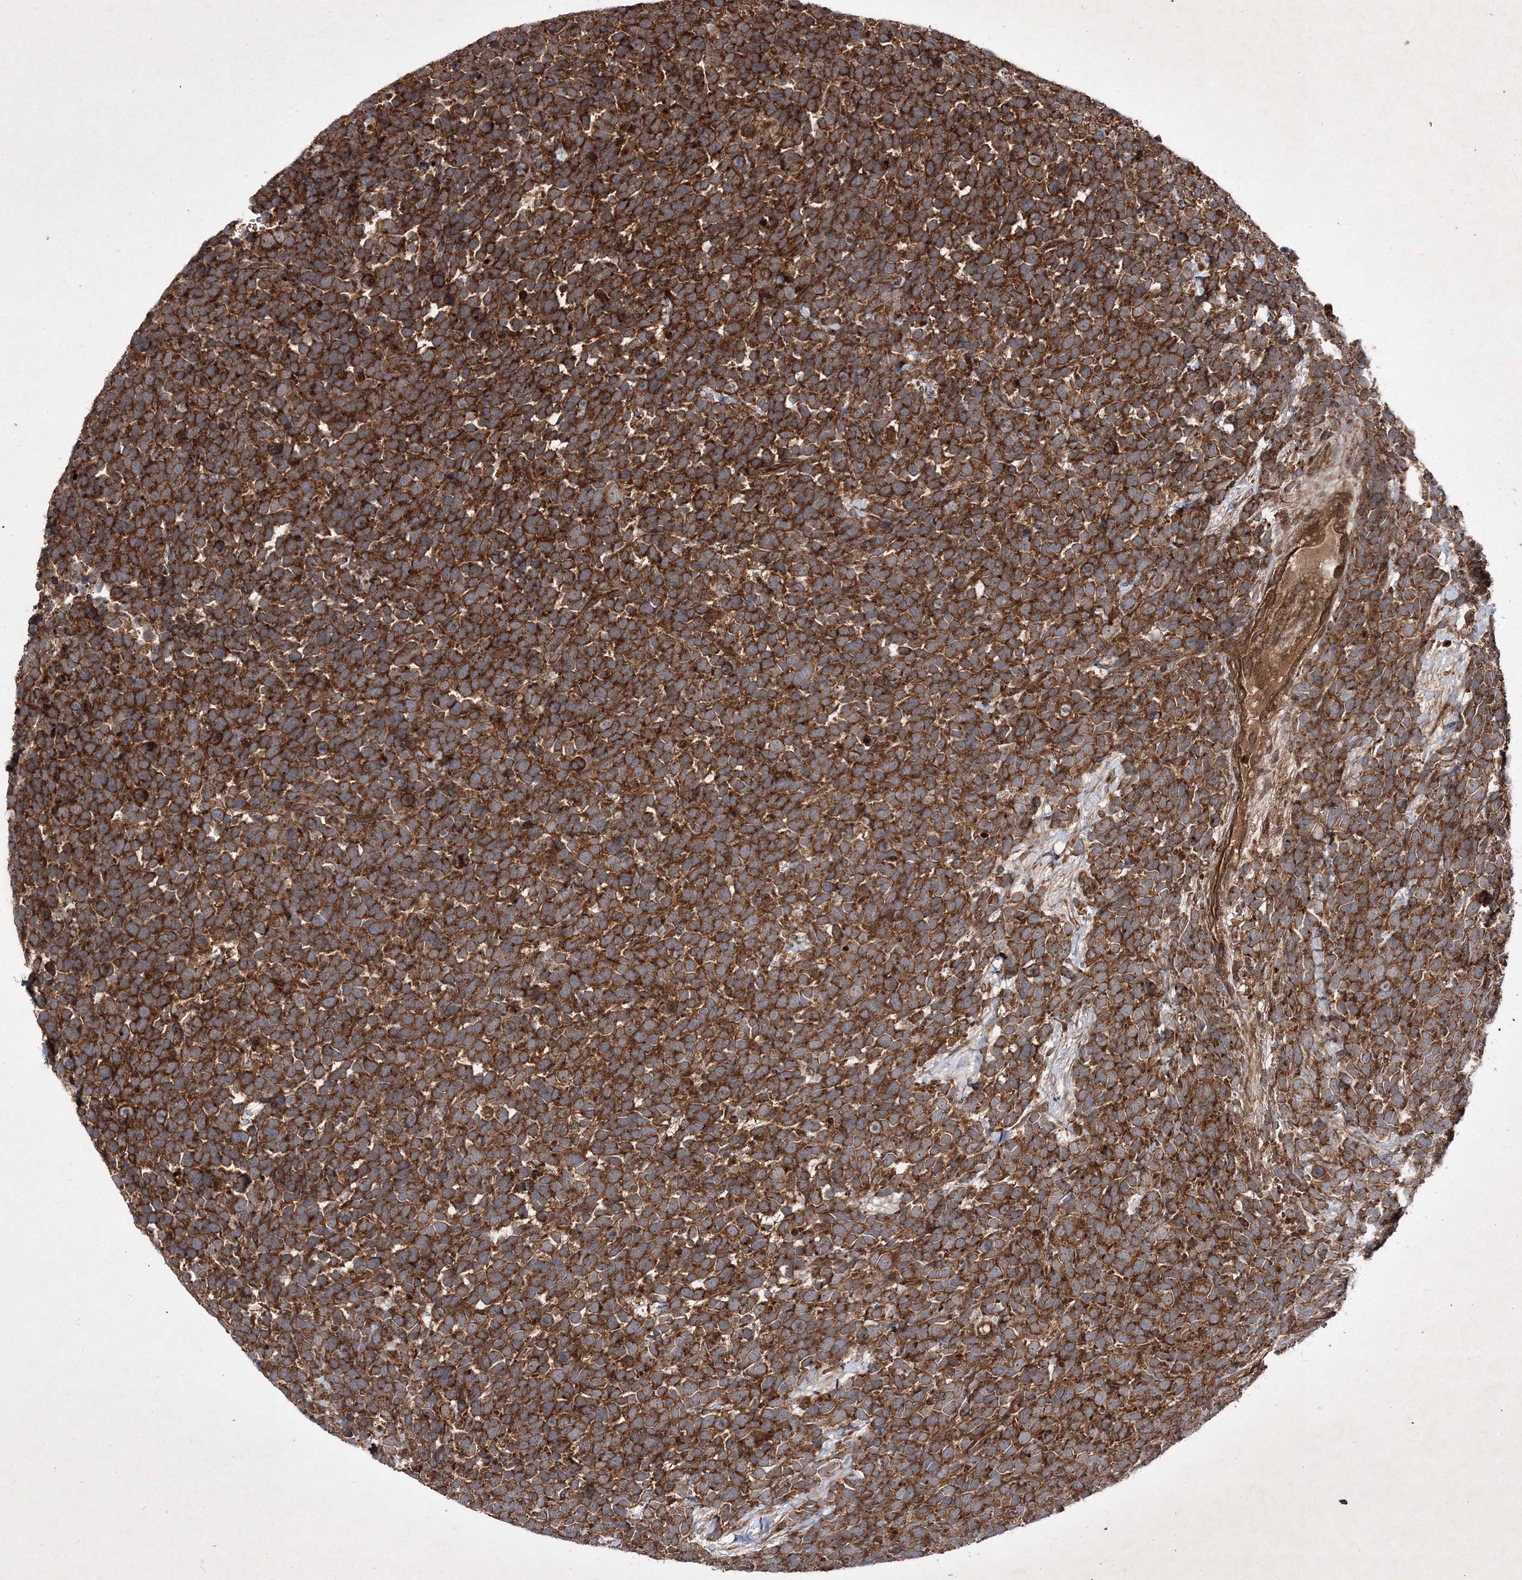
{"staining": {"intensity": "strong", "quantity": ">75%", "location": "cytoplasmic/membranous"}, "tissue": "urothelial cancer", "cell_type": "Tumor cells", "image_type": "cancer", "snomed": [{"axis": "morphology", "description": "Urothelial carcinoma, High grade"}, {"axis": "topography", "description": "Urinary bladder"}], "caption": "Protein analysis of urothelial cancer tissue reveals strong cytoplasmic/membranous staining in about >75% of tumor cells.", "gene": "DNAJC13", "patient": {"sex": "female", "age": 82}}